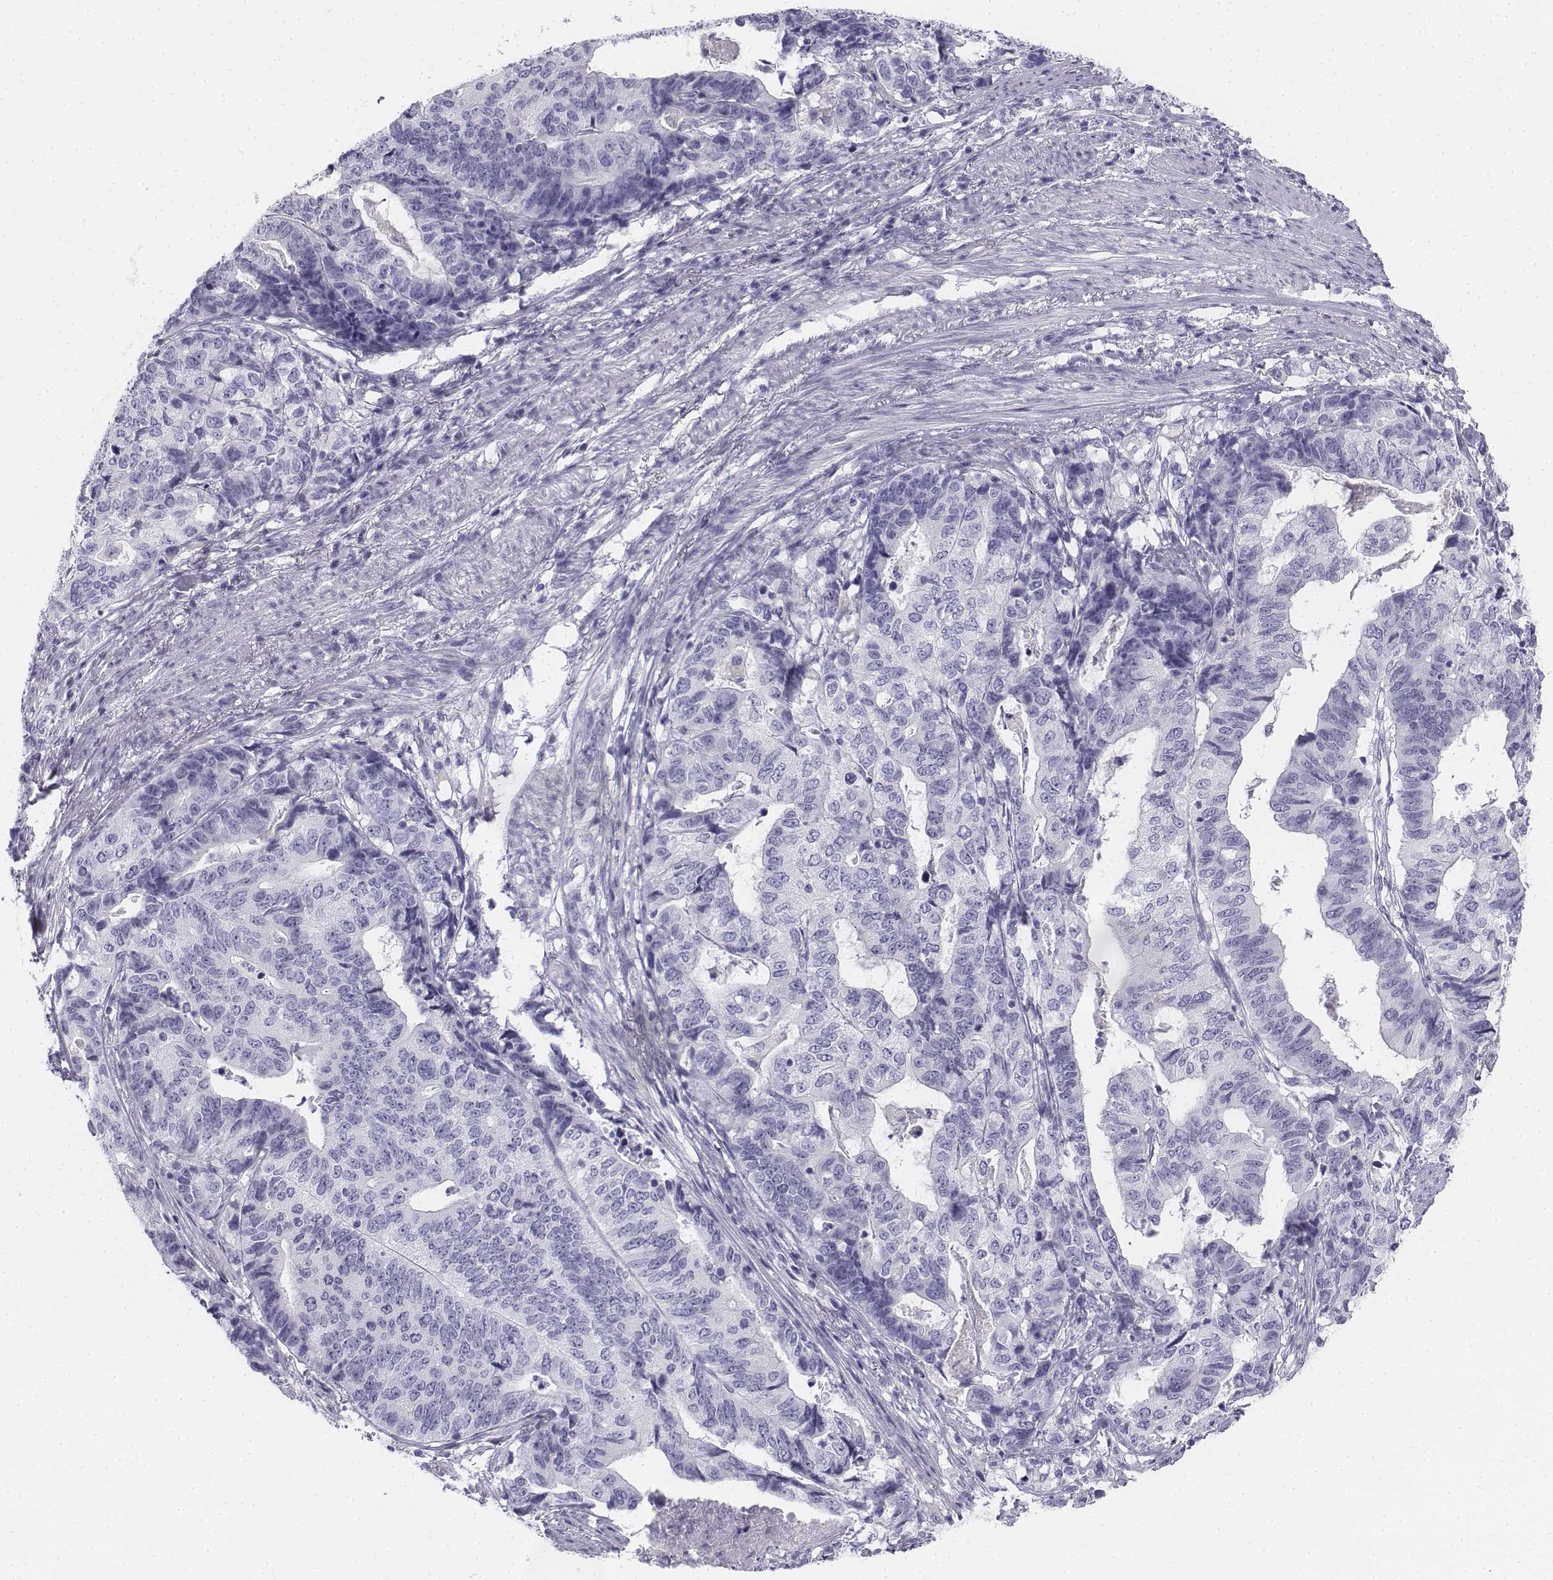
{"staining": {"intensity": "negative", "quantity": "none", "location": "none"}, "tissue": "stomach cancer", "cell_type": "Tumor cells", "image_type": "cancer", "snomed": [{"axis": "morphology", "description": "Adenocarcinoma, NOS"}, {"axis": "topography", "description": "Stomach, upper"}], "caption": "Immunohistochemistry (IHC) image of neoplastic tissue: human stomach adenocarcinoma stained with DAB (3,3'-diaminobenzidine) demonstrates no significant protein staining in tumor cells. The staining is performed using DAB (3,3'-diaminobenzidine) brown chromogen with nuclei counter-stained in using hematoxylin.", "gene": "TH", "patient": {"sex": "female", "age": 67}}